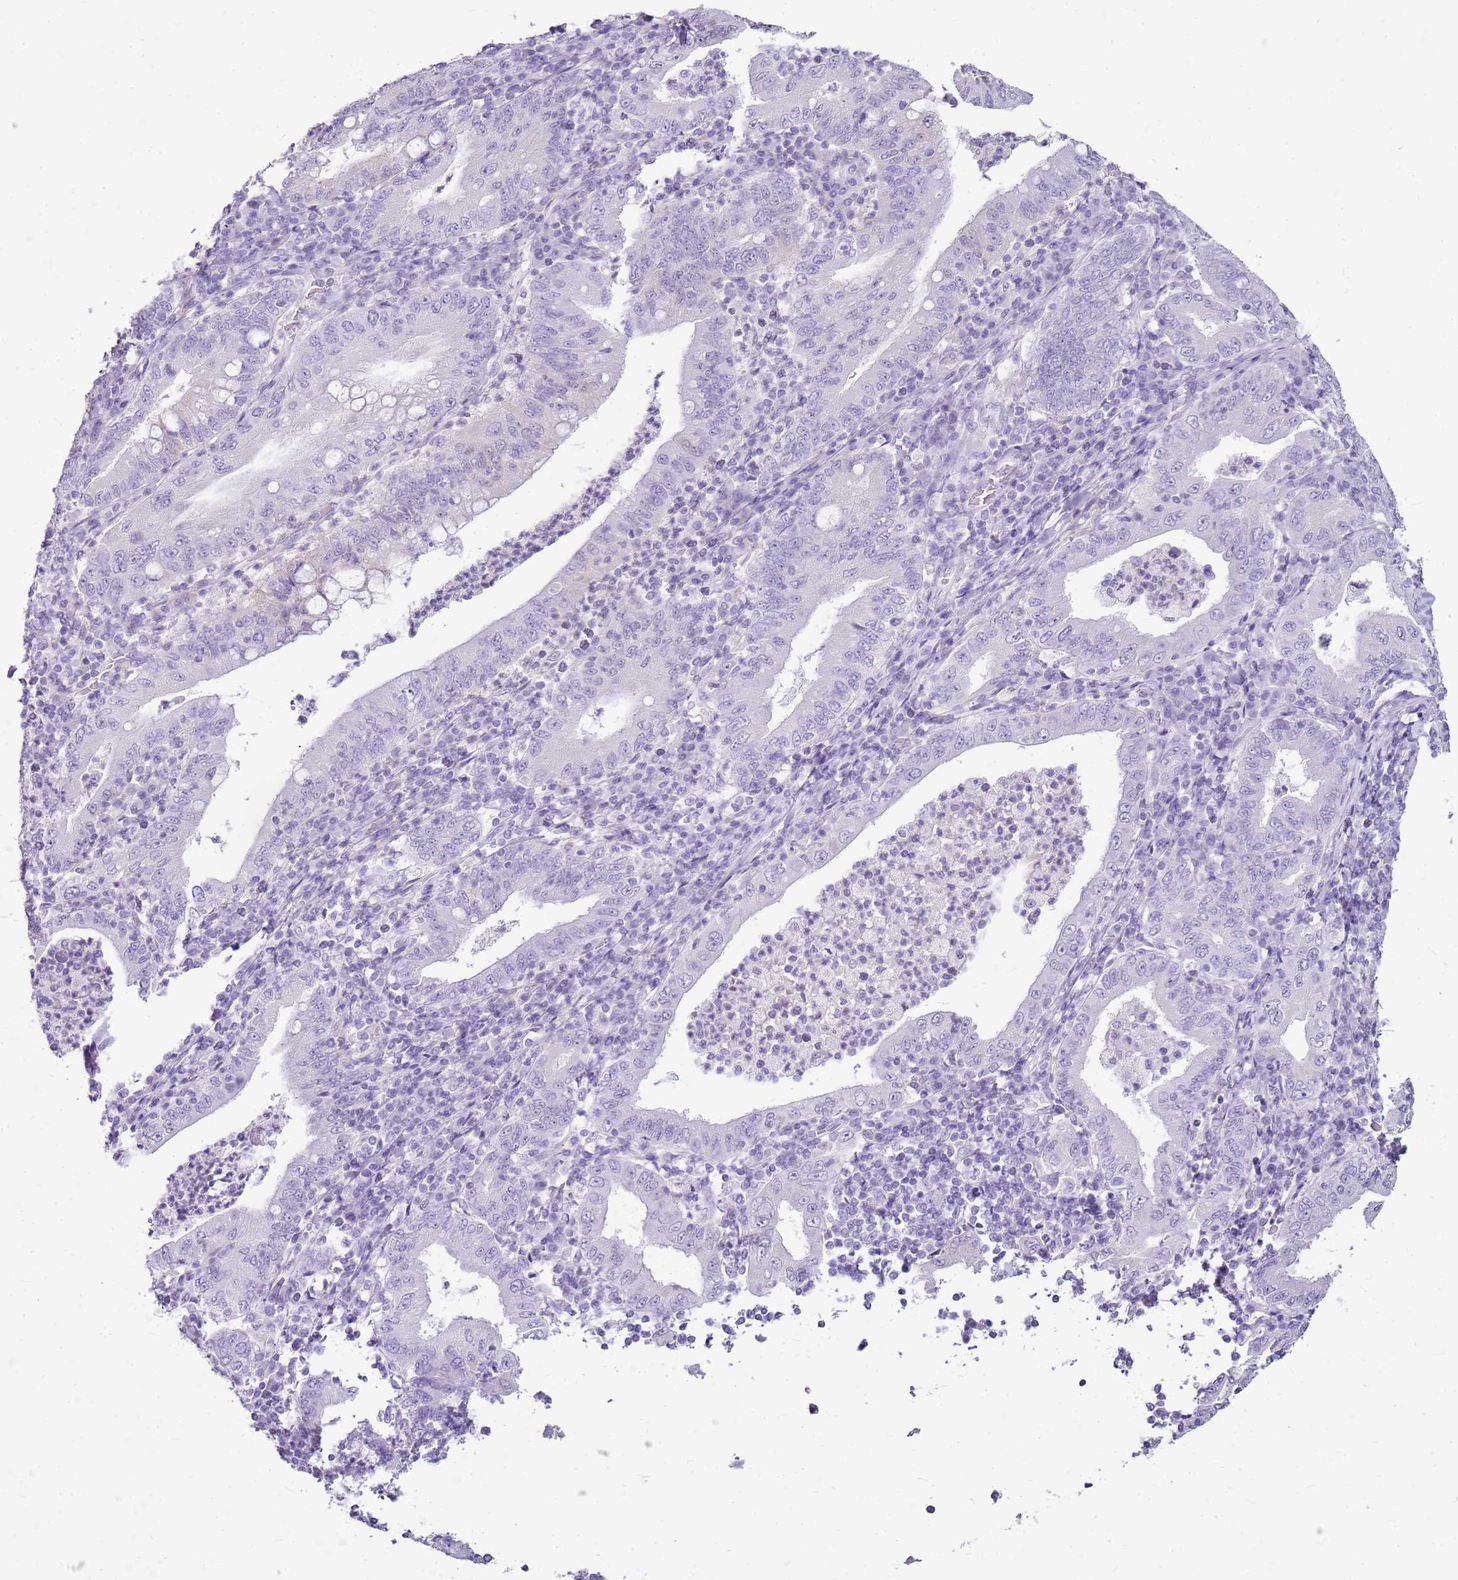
{"staining": {"intensity": "negative", "quantity": "none", "location": "none"}, "tissue": "stomach cancer", "cell_type": "Tumor cells", "image_type": "cancer", "snomed": [{"axis": "morphology", "description": "Normal tissue, NOS"}, {"axis": "morphology", "description": "Adenocarcinoma, NOS"}, {"axis": "topography", "description": "Esophagus"}, {"axis": "topography", "description": "Stomach, upper"}, {"axis": "topography", "description": "Peripheral nerve tissue"}], "caption": "The immunohistochemistry (IHC) image has no significant staining in tumor cells of stomach adenocarcinoma tissue.", "gene": "SULT1E1", "patient": {"sex": "male", "age": 62}}